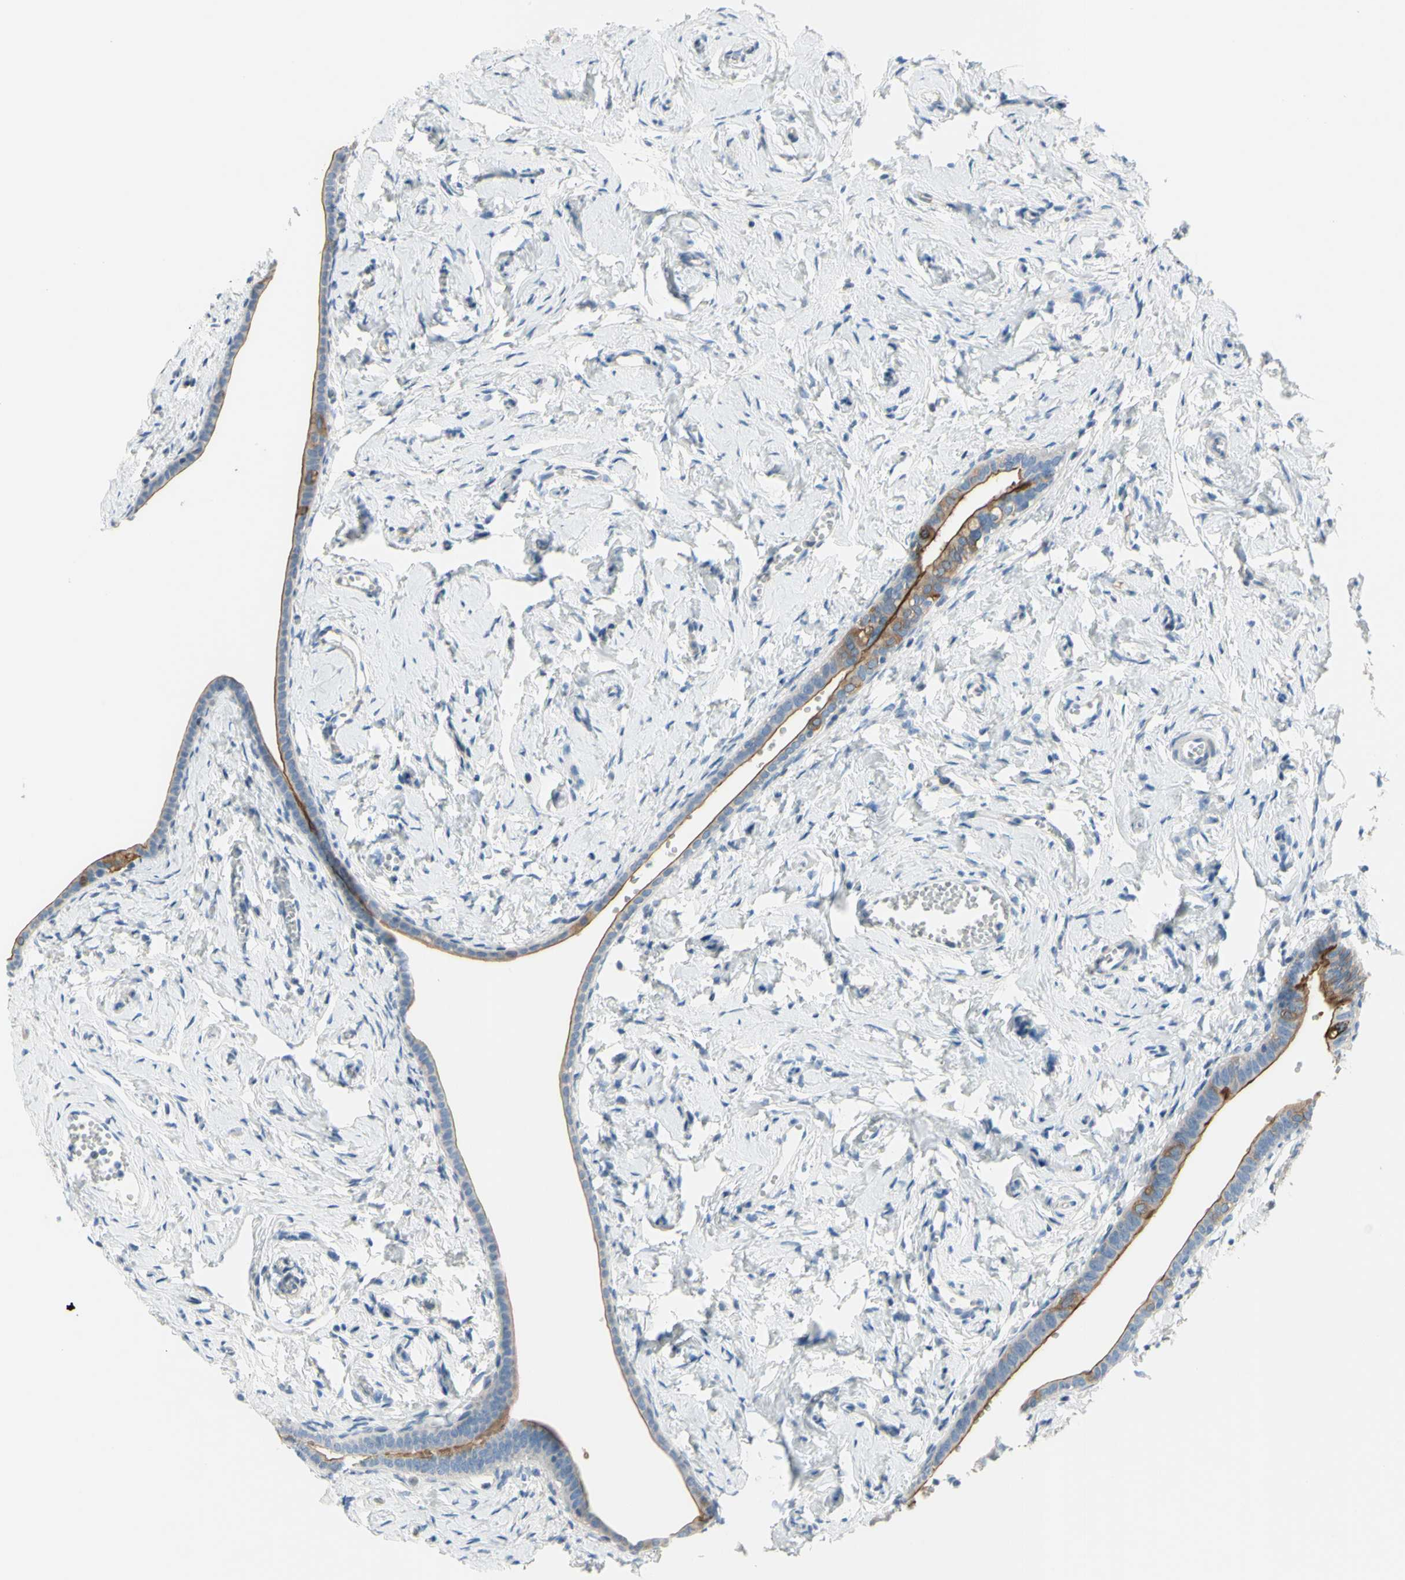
{"staining": {"intensity": "strong", "quantity": ">75%", "location": "cytoplasmic/membranous"}, "tissue": "fallopian tube", "cell_type": "Glandular cells", "image_type": "normal", "snomed": [{"axis": "morphology", "description": "Normal tissue, NOS"}, {"axis": "topography", "description": "Fallopian tube"}], "caption": "Brown immunohistochemical staining in unremarkable fallopian tube shows strong cytoplasmic/membranous positivity in approximately >75% of glandular cells.", "gene": "MUC1", "patient": {"sex": "female", "age": 71}}